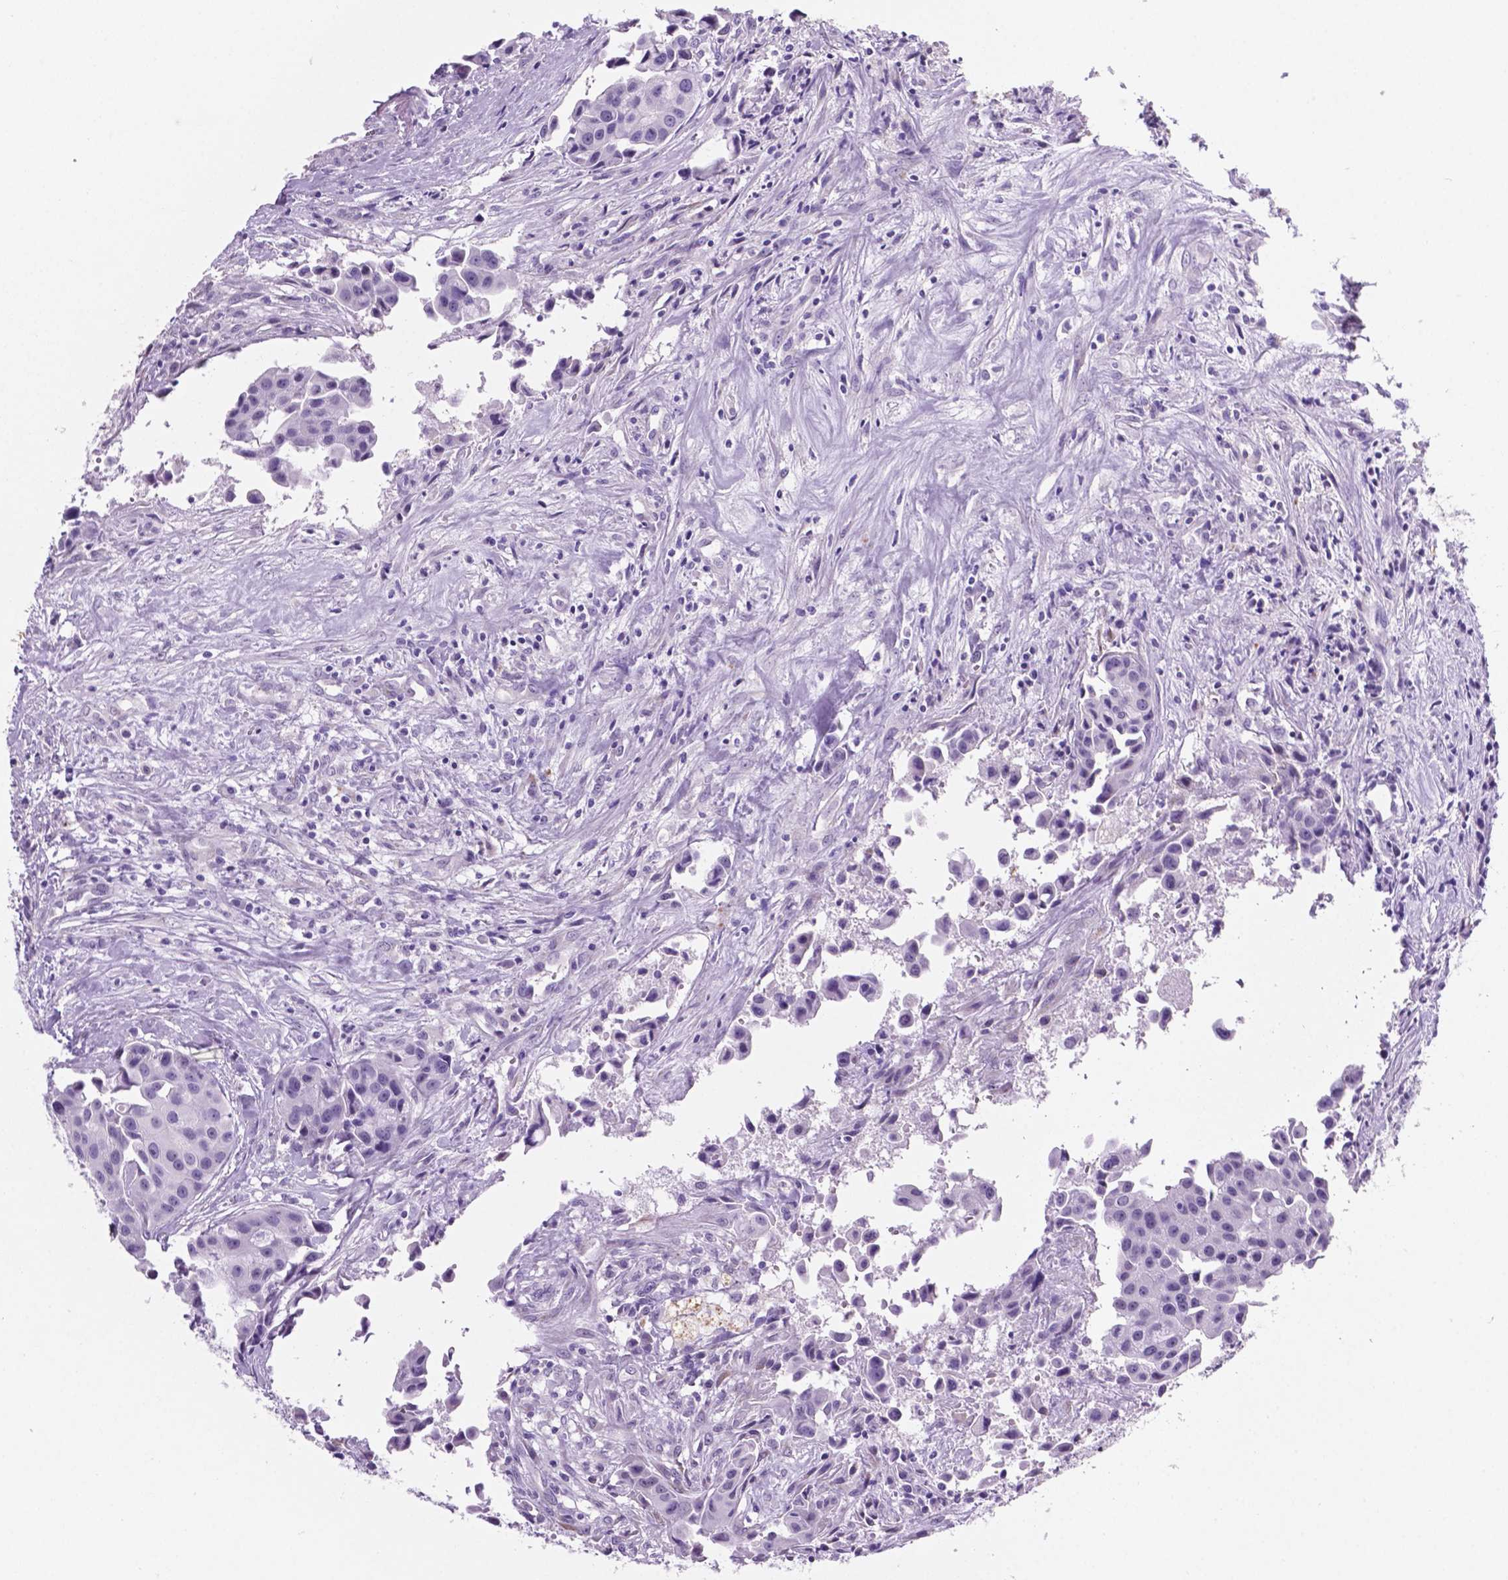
{"staining": {"intensity": "negative", "quantity": "none", "location": "none"}, "tissue": "head and neck cancer", "cell_type": "Tumor cells", "image_type": "cancer", "snomed": [{"axis": "morphology", "description": "Adenocarcinoma, NOS"}, {"axis": "topography", "description": "Head-Neck"}], "caption": "The immunohistochemistry micrograph has no significant positivity in tumor cells of head and neck cancer tissue.", "gene": "C18orf21", "patient": {"sex": "male", "age": 76}}